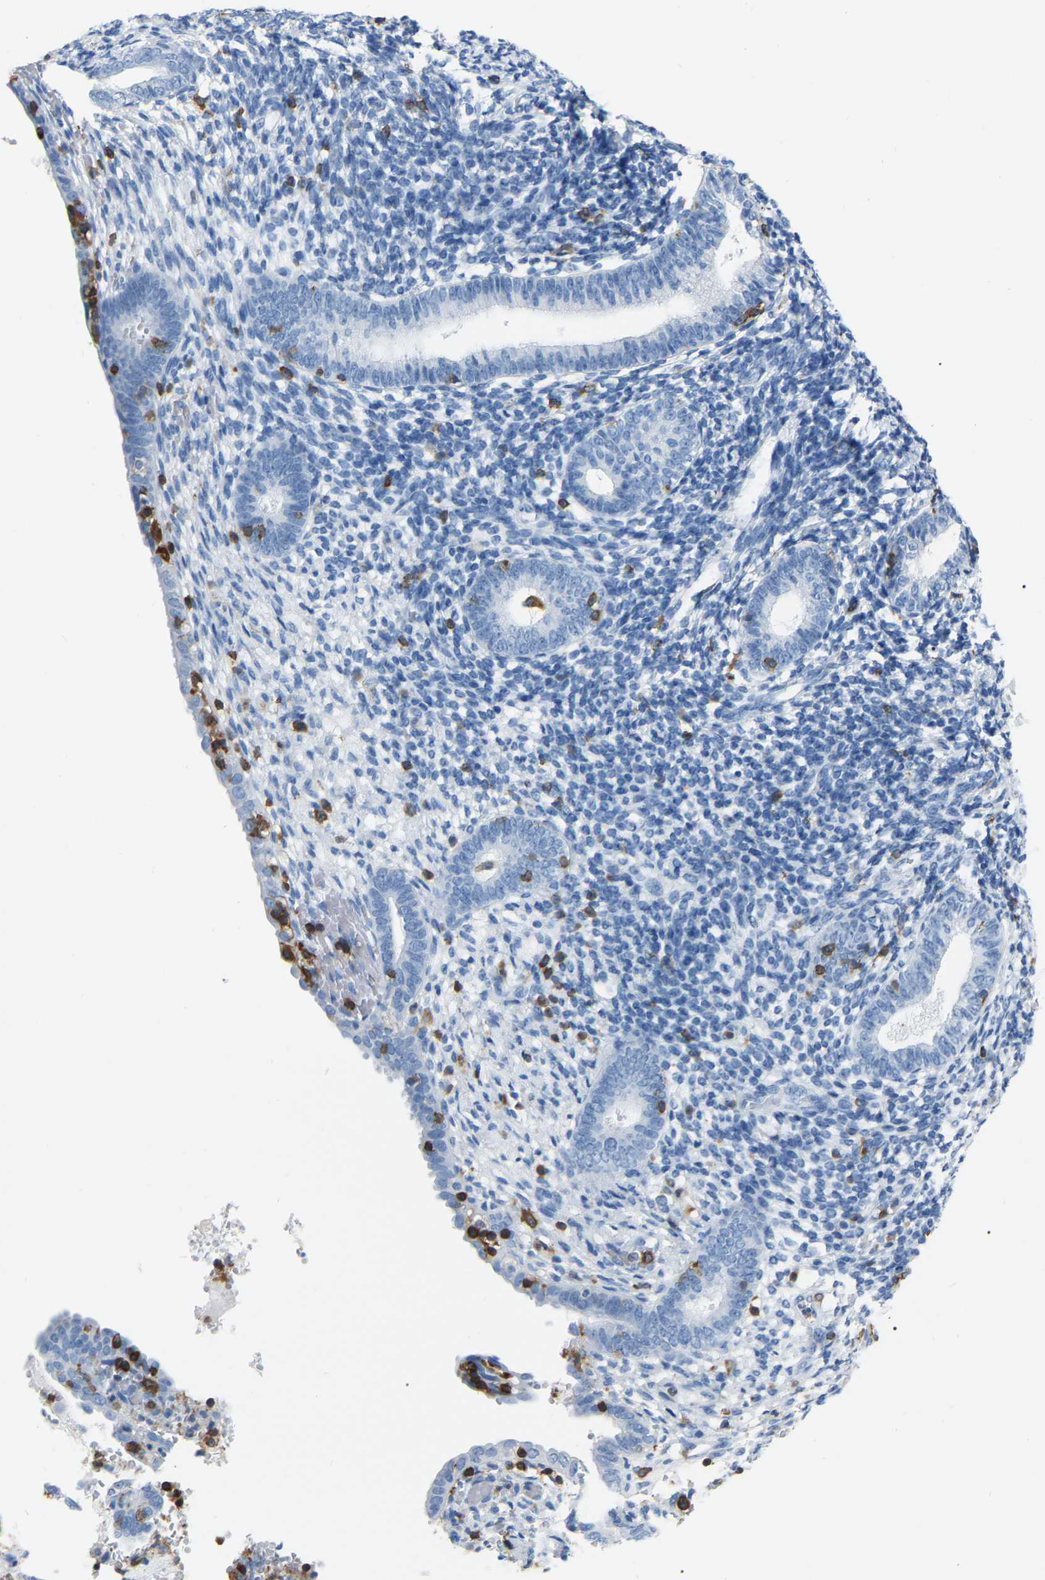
{"staining": {"intensity": "negative", "quantity": "none", "location": "none"}, "tissue": "endometrium", "cell_type": "Cells in endometrial stroma", "image_type": "normal", "snomed": [{"axis": "morphology", "description": "Normal tissue, NOS"}, {"axis": "morphology", "description": "Adenocarcinoma, NOS"}, {"axis": "topography", "description": "Endometrium"}], "caption": "DAB immunohistochemical staining of benign endometrium exhibits no significant staining in cells in endometrial stroma.", "gene": "ARHGAP45", "patient": {"sex": "female", "age": 57}}